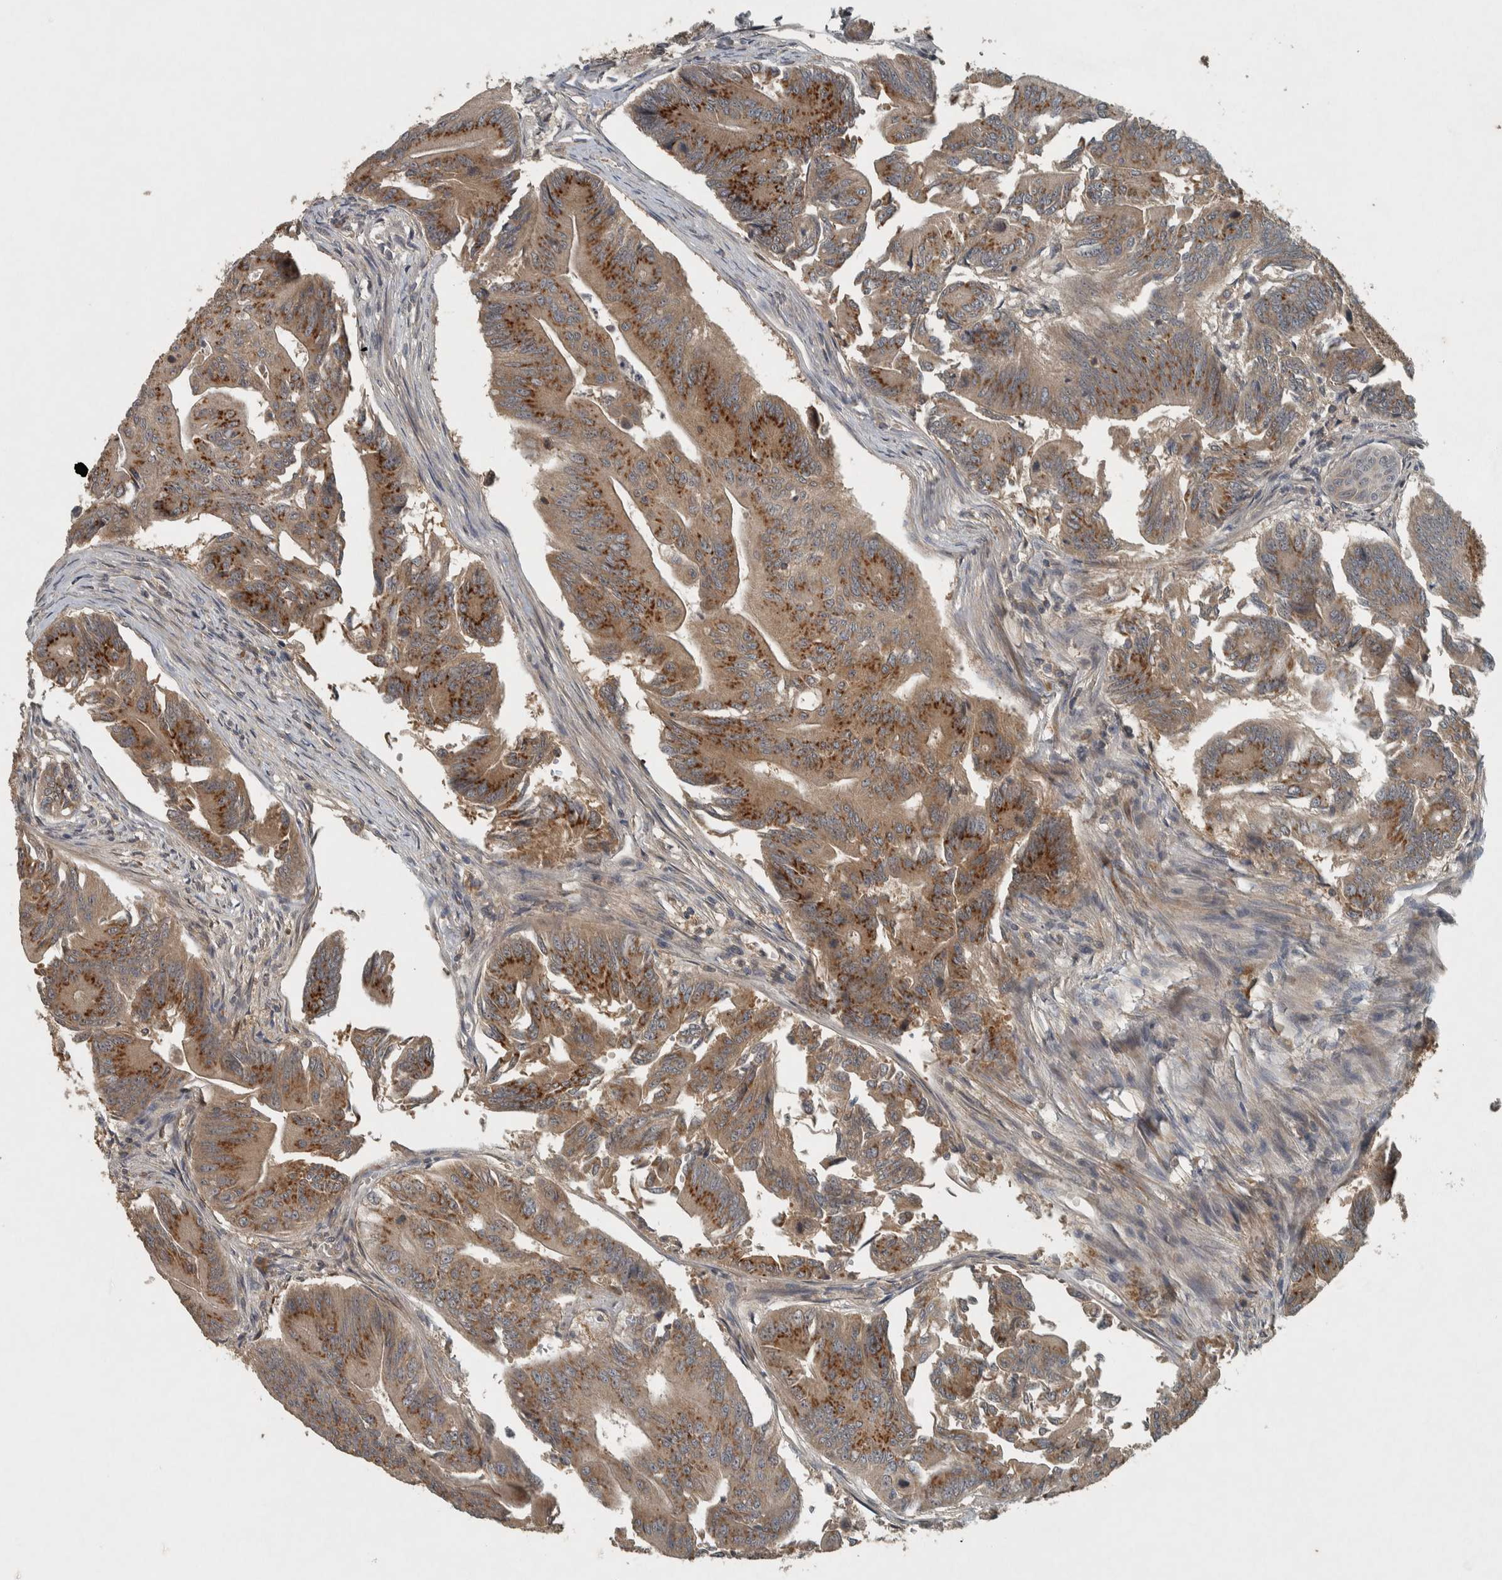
{"staining": {"intensity": "strong", "quantity": "25%-75%", "location": "cytoplasmic/membranous"}, "tissue": "colorectal cancer", "cell_type": "Tumor cells", "image_type": "cancer", "snomed": [{"axis": "morphology", "description": "Adenoma, NOS"}, {"axis": "morphology", "description": "Adenocarcinoma, NOS"}, {"axis": "topography", "description": "Colon"}], "caption": "Colorectal adenocarcinoma stained with a protein marker exhibits strong staining in tumor cells.", "gene": "CLCN2", "patient": {"sex": "male", "age": 79}}